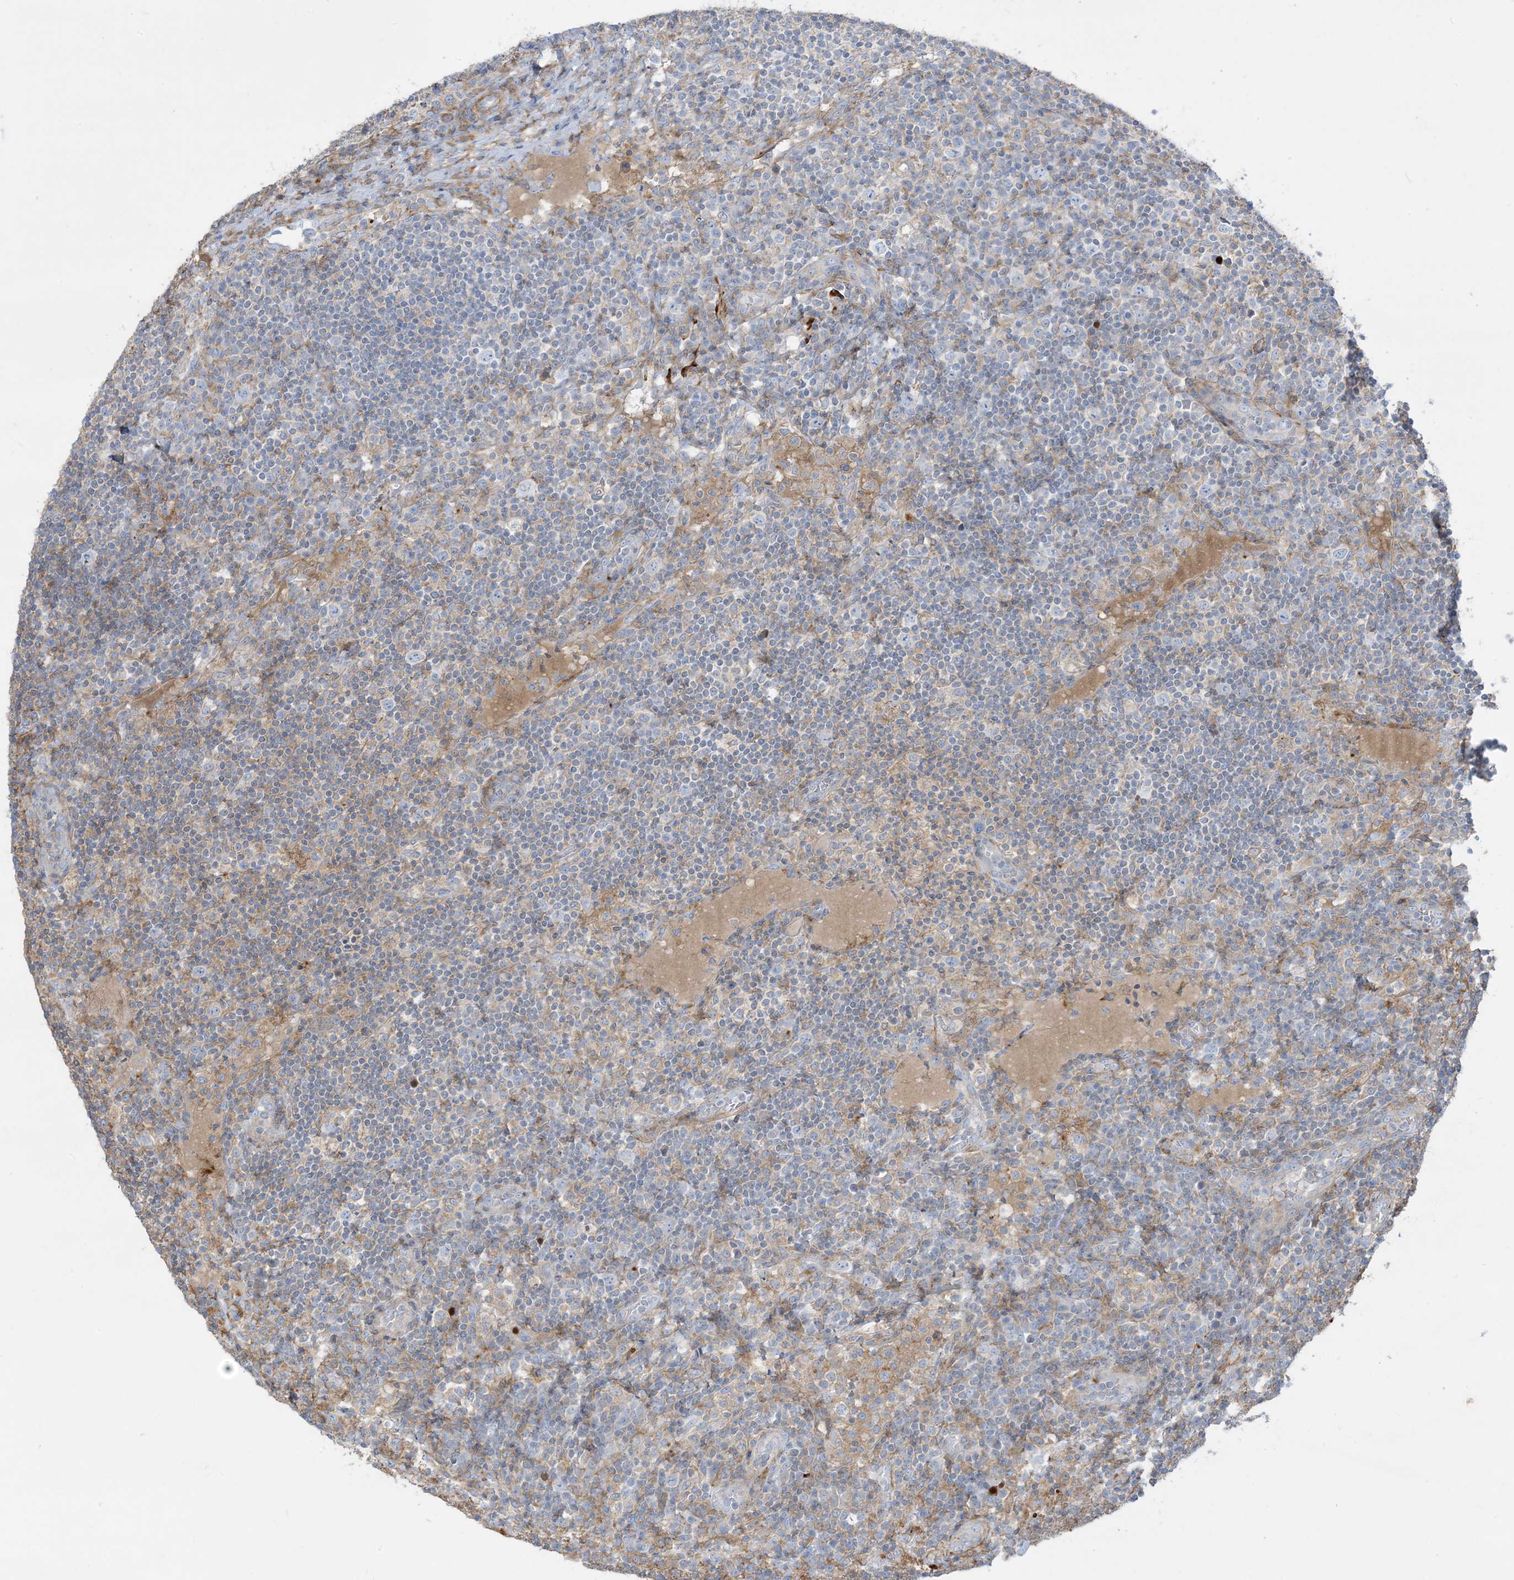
{"staining": {"intensity": "weak", "quantity": "25%-75%", "location": "cytoplasmic/membranous"}, "tissue": "lymph node", "cell_type": "Non-germinal center cells", "image_type": "normal", "snomed": [{"axis": "morphology", "description": "Normal tissue, NOS"}, {"axis": "topography", "description": "Lymph node"}], "caption": "The micrograph displays immunohistochemical staining of benign lymph node. There is weak cytoplasmic/membranous expression is seen in approximately 25%-75% of non-germinal center cells. (DAB (3,3'-diaminobenzidine) IHC with brightfield microscopy, high magnification).", "gene": "GTF3C2", "patient": {"sex": "female", "age": 53}}